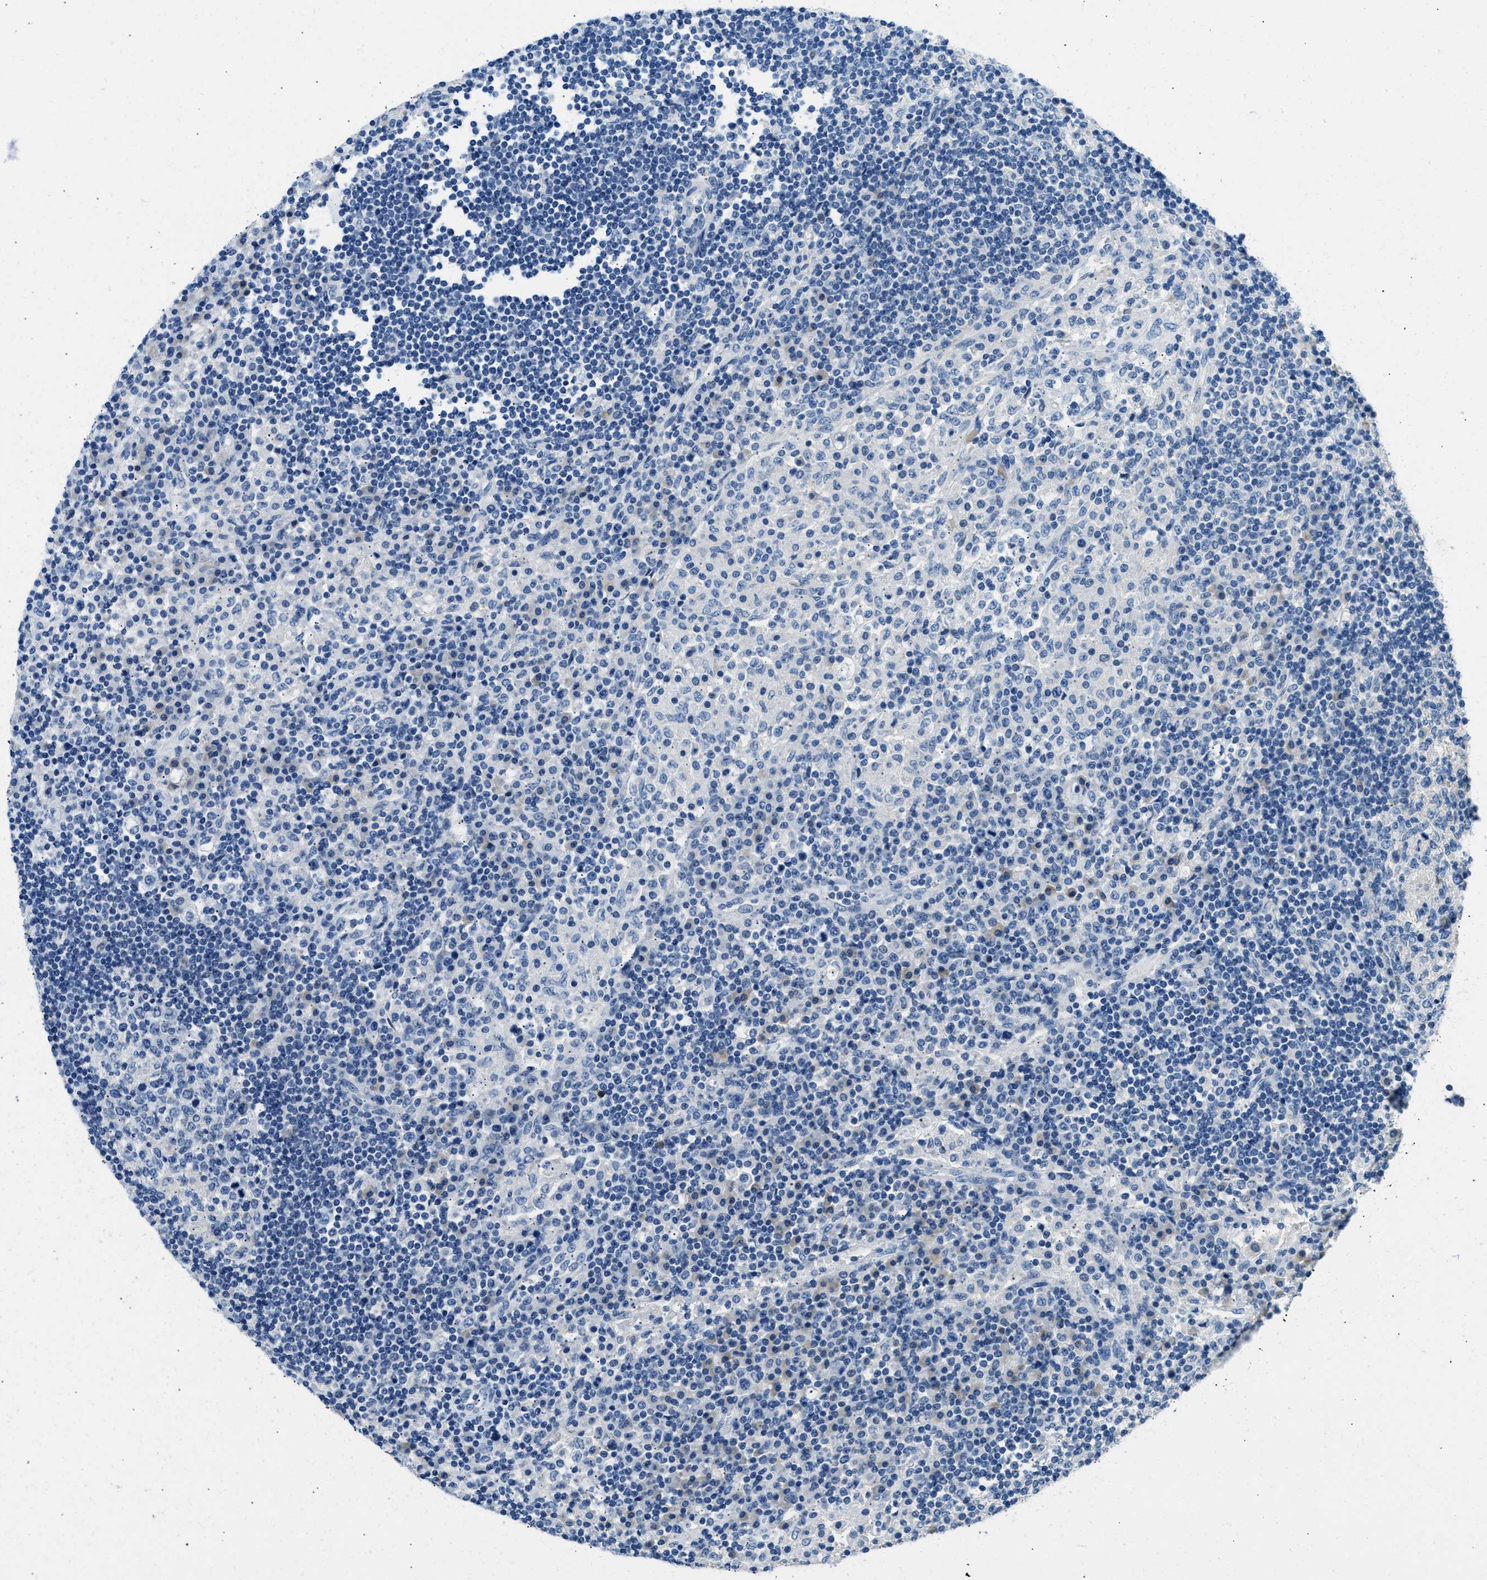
{"staining": {"intensity": "negative", "quantity": "none", "location": "none"}, "tissue": "lymph node", "cell_type": "Germinal center cells", "image_type": "normal", "snomed": [{"axis": "morphology", "description": "Normal tissue, NOS"}, {"axis": "topography", "description": "Lymph node"}], "caption": "This histopathology image is of benign lymph node stained with IHC to label a protein in brown with the nuclei are counter-stained blue. There is no staining in germinal center cells.", "gene": "CLDN18", "patient": {"sex": "female", "age": 53}}